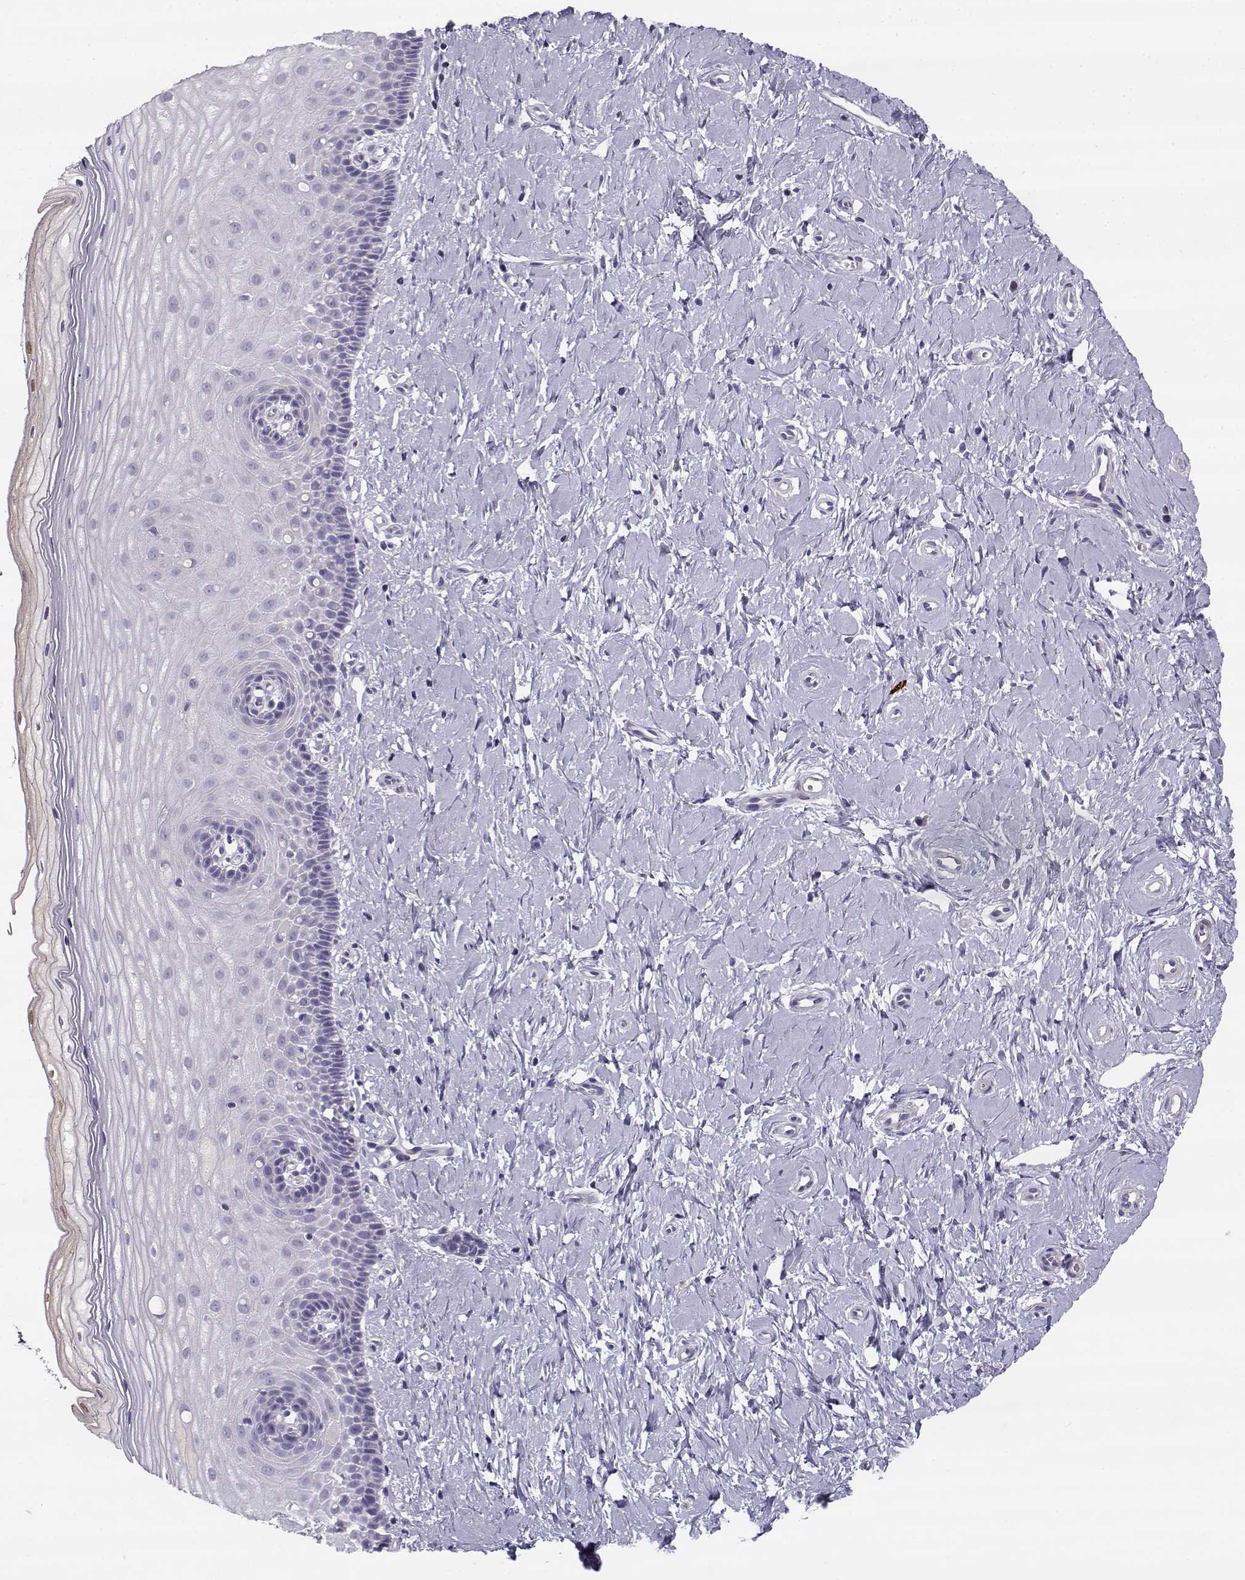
{"staining": {"intensity": "negative", "quantity": "none", "location": "none"}, "tissue": "cervix", "cell_type": "Glandular cells", "image_type": "normal", "snomed": [{"axis": "morphology", "description": "Normal tissue, NOS"}, {"axis": "topography", "description": "Cervix"}], "caption": "An image of cervix stained for a protein demonstrates no brown staining in glandular cells. (DAB (3,3'-diaminobenzidine) immunohistochemistry visualized using brightfield microscopy, high magnification).", "gene": "CREB3L3", "patient": {"sex": "female", "age": 37}}